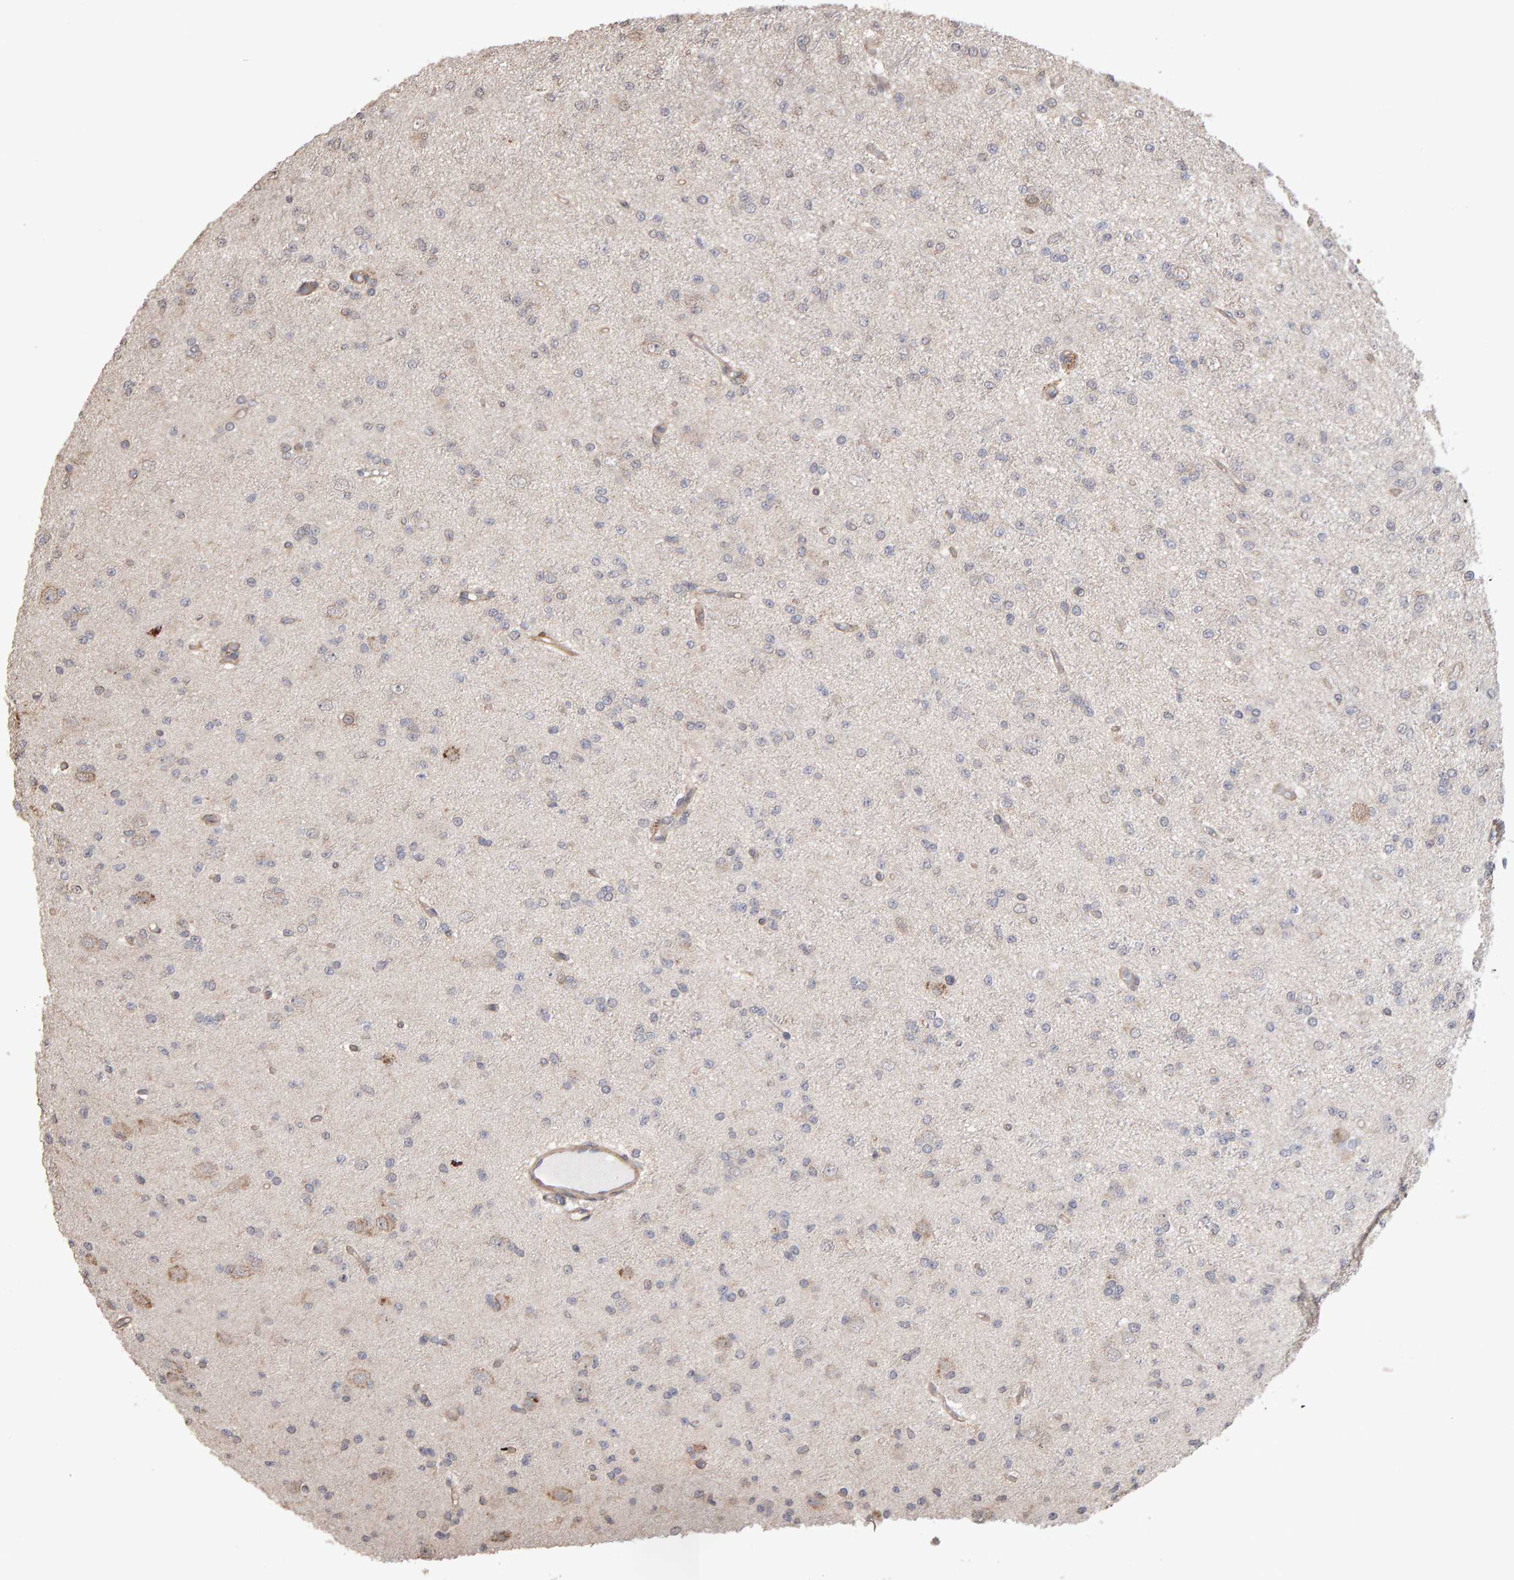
{"staining": {"intensity": "negative", "quantity": "none", "location": "none"}, "tissue": "glioma", "cell_type": "Tumor cells", "image_type": "cancer", "snomed": [{"axis": "morphology", "description": "Glioma, malignant, Low grade"}, {"axis": "topography", "description": "Brain"}], "caption": "Immunohistochemistry (IHC) image of malignant glioma (low-grade) stained for a protein (brown), which shows no positivity in tumor cells.", "gene": "SCRIB", "patient": {"sex": "female", "age": 22}}